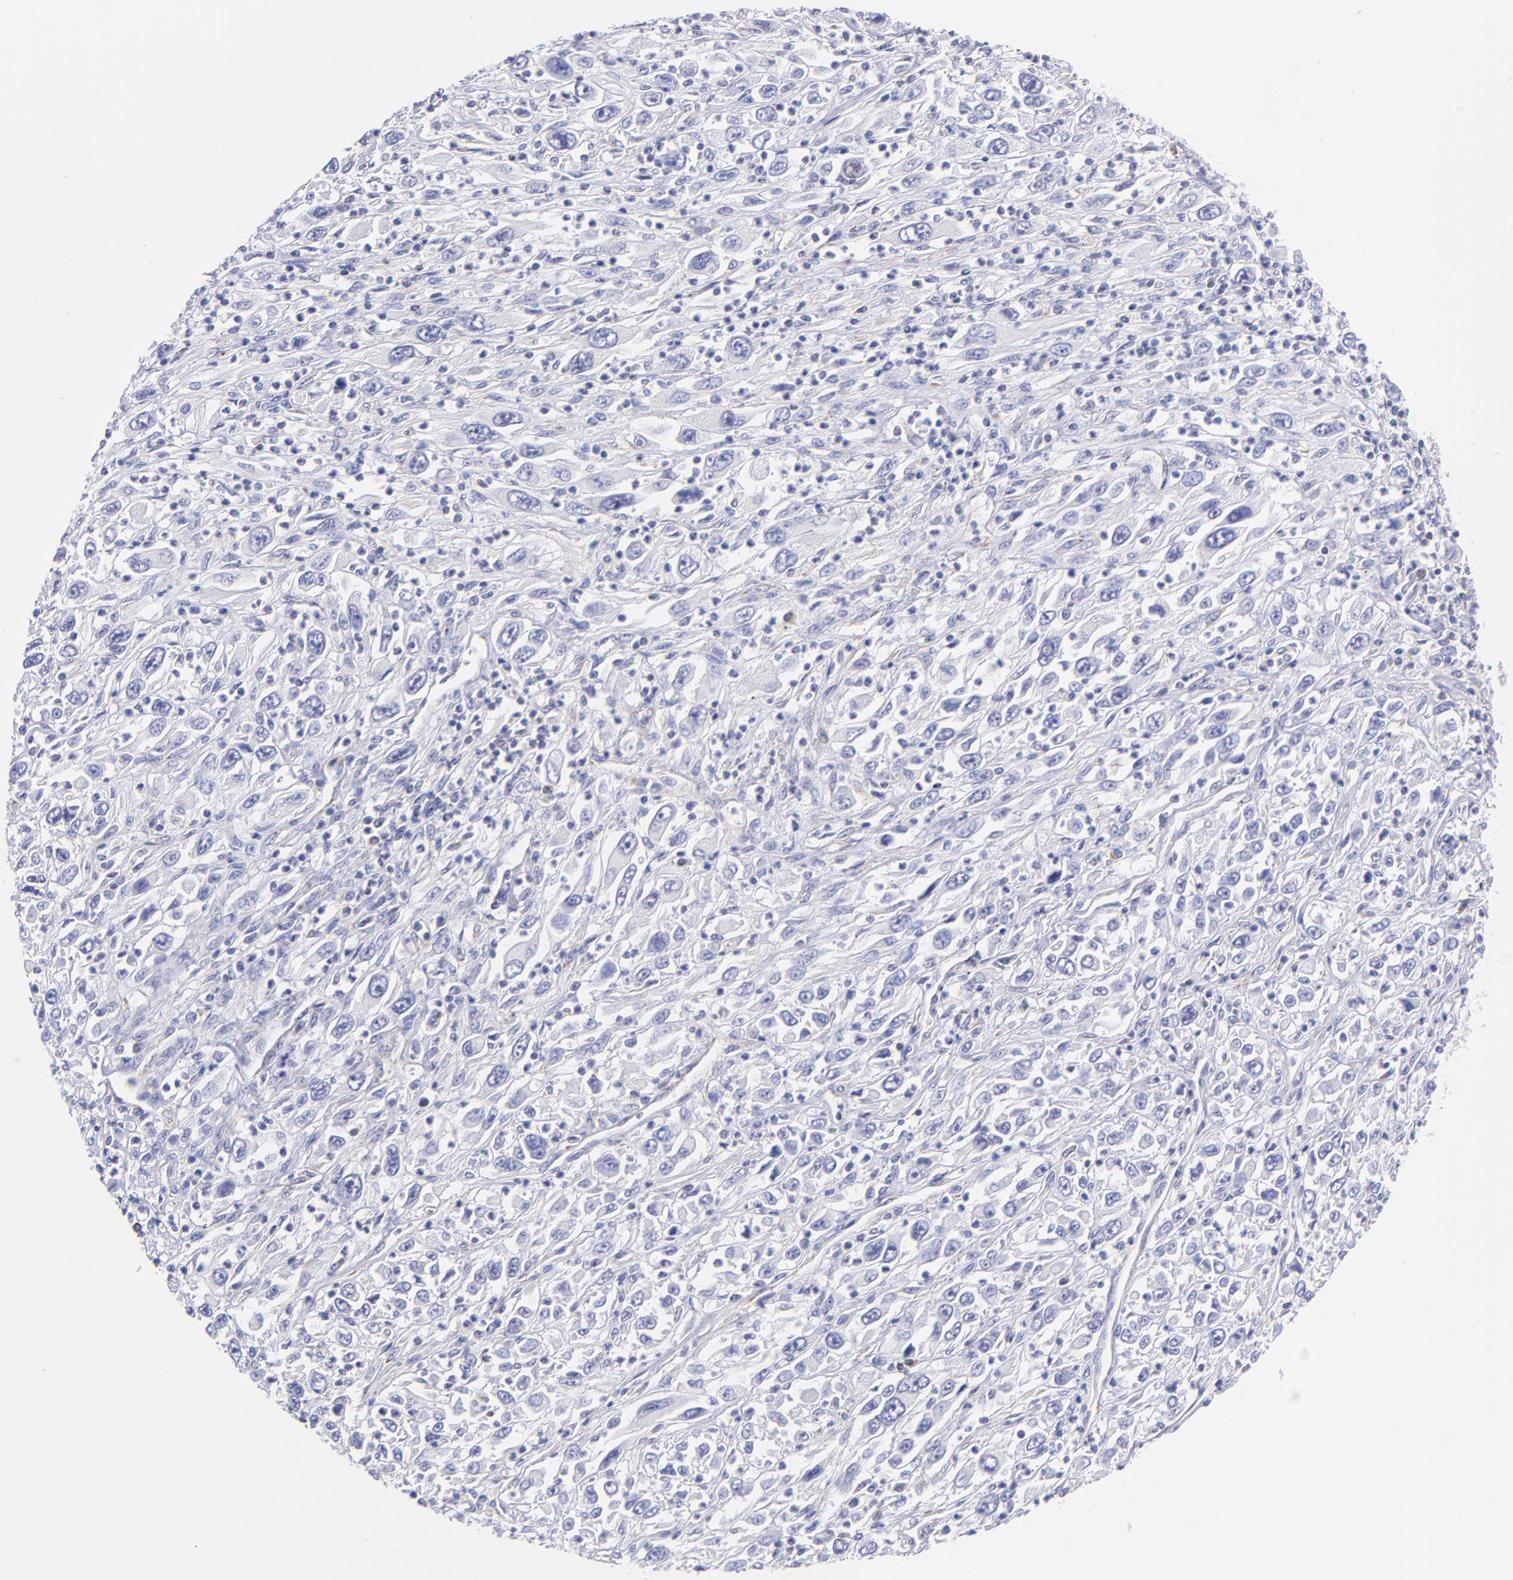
{"staining": {"intensity": "negative", "quantity": "none", "location": "none"}, "tissue": "melanoma", "cell_type": "Tumor cells", "image_type": "cancer", "snomed": [{"axis": "morphology", "description": "Malignant melanoma, Metastatic site"}, {"axis": "topography", "description": "Skin"}], "caption": "Photomicrograph shows no significant protein staining in tumor cells of malignant melanoma (metastatic site).", "gene": "NDUFB7", "patient": {"sex": "female", "age": 56}}